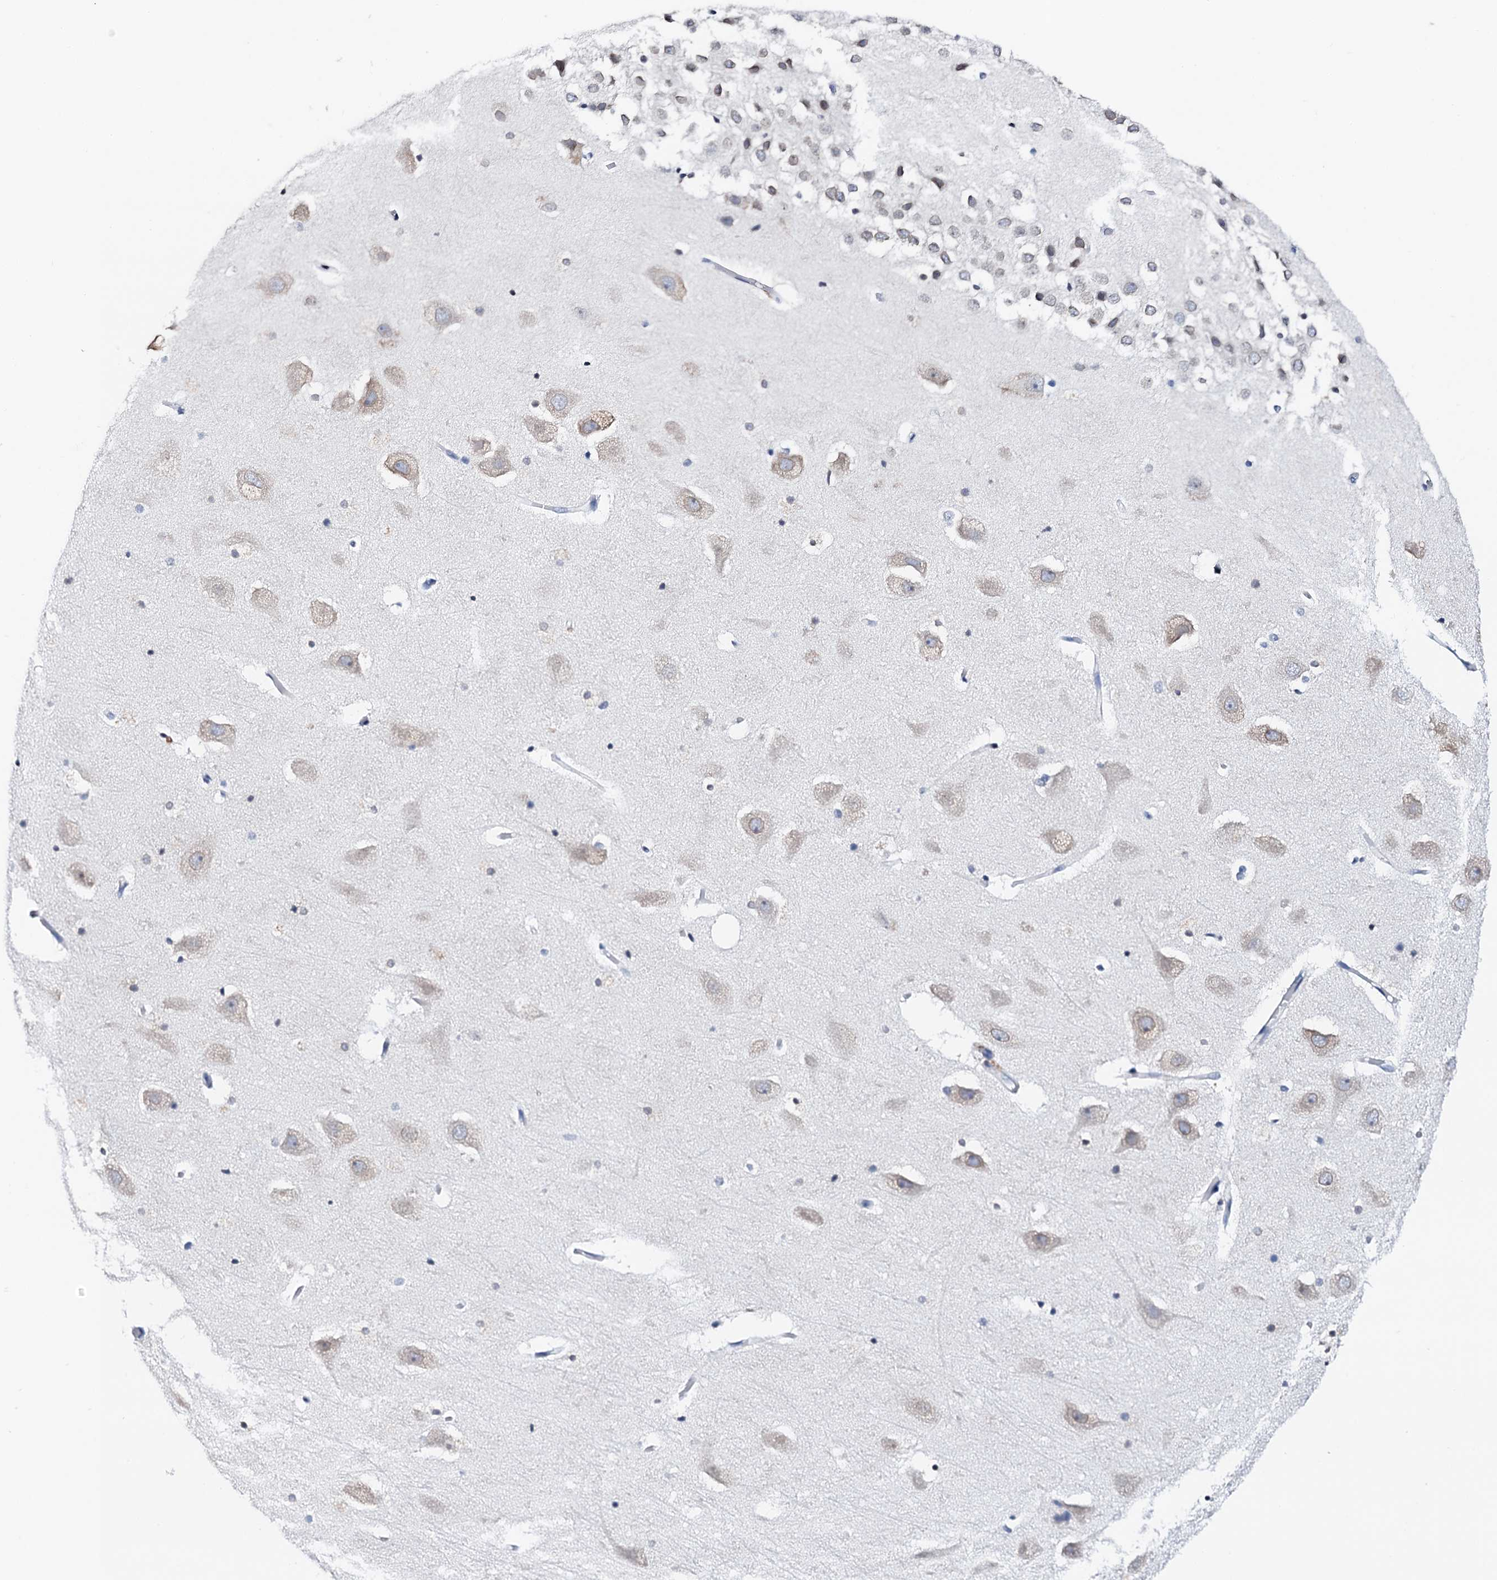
{"staining": {"intensity": "negative", "quantity": "none", "location": "none"}, "tissue": "hippocampus", "cell_type": "Glial cells", "image_type": "normal", "snomed": [{"axis": "morphology", "description": "Normal tissue, NOS"}, {"axis": "topography", "description": "Hippocampus"}], "caption": "This is an immunohistochemistry (IHC) micrograph of benign human hippocampus. There is no positivity in glial cells.", "gene": "NUP58", "patient": {"sex": "female", "age": 52}}